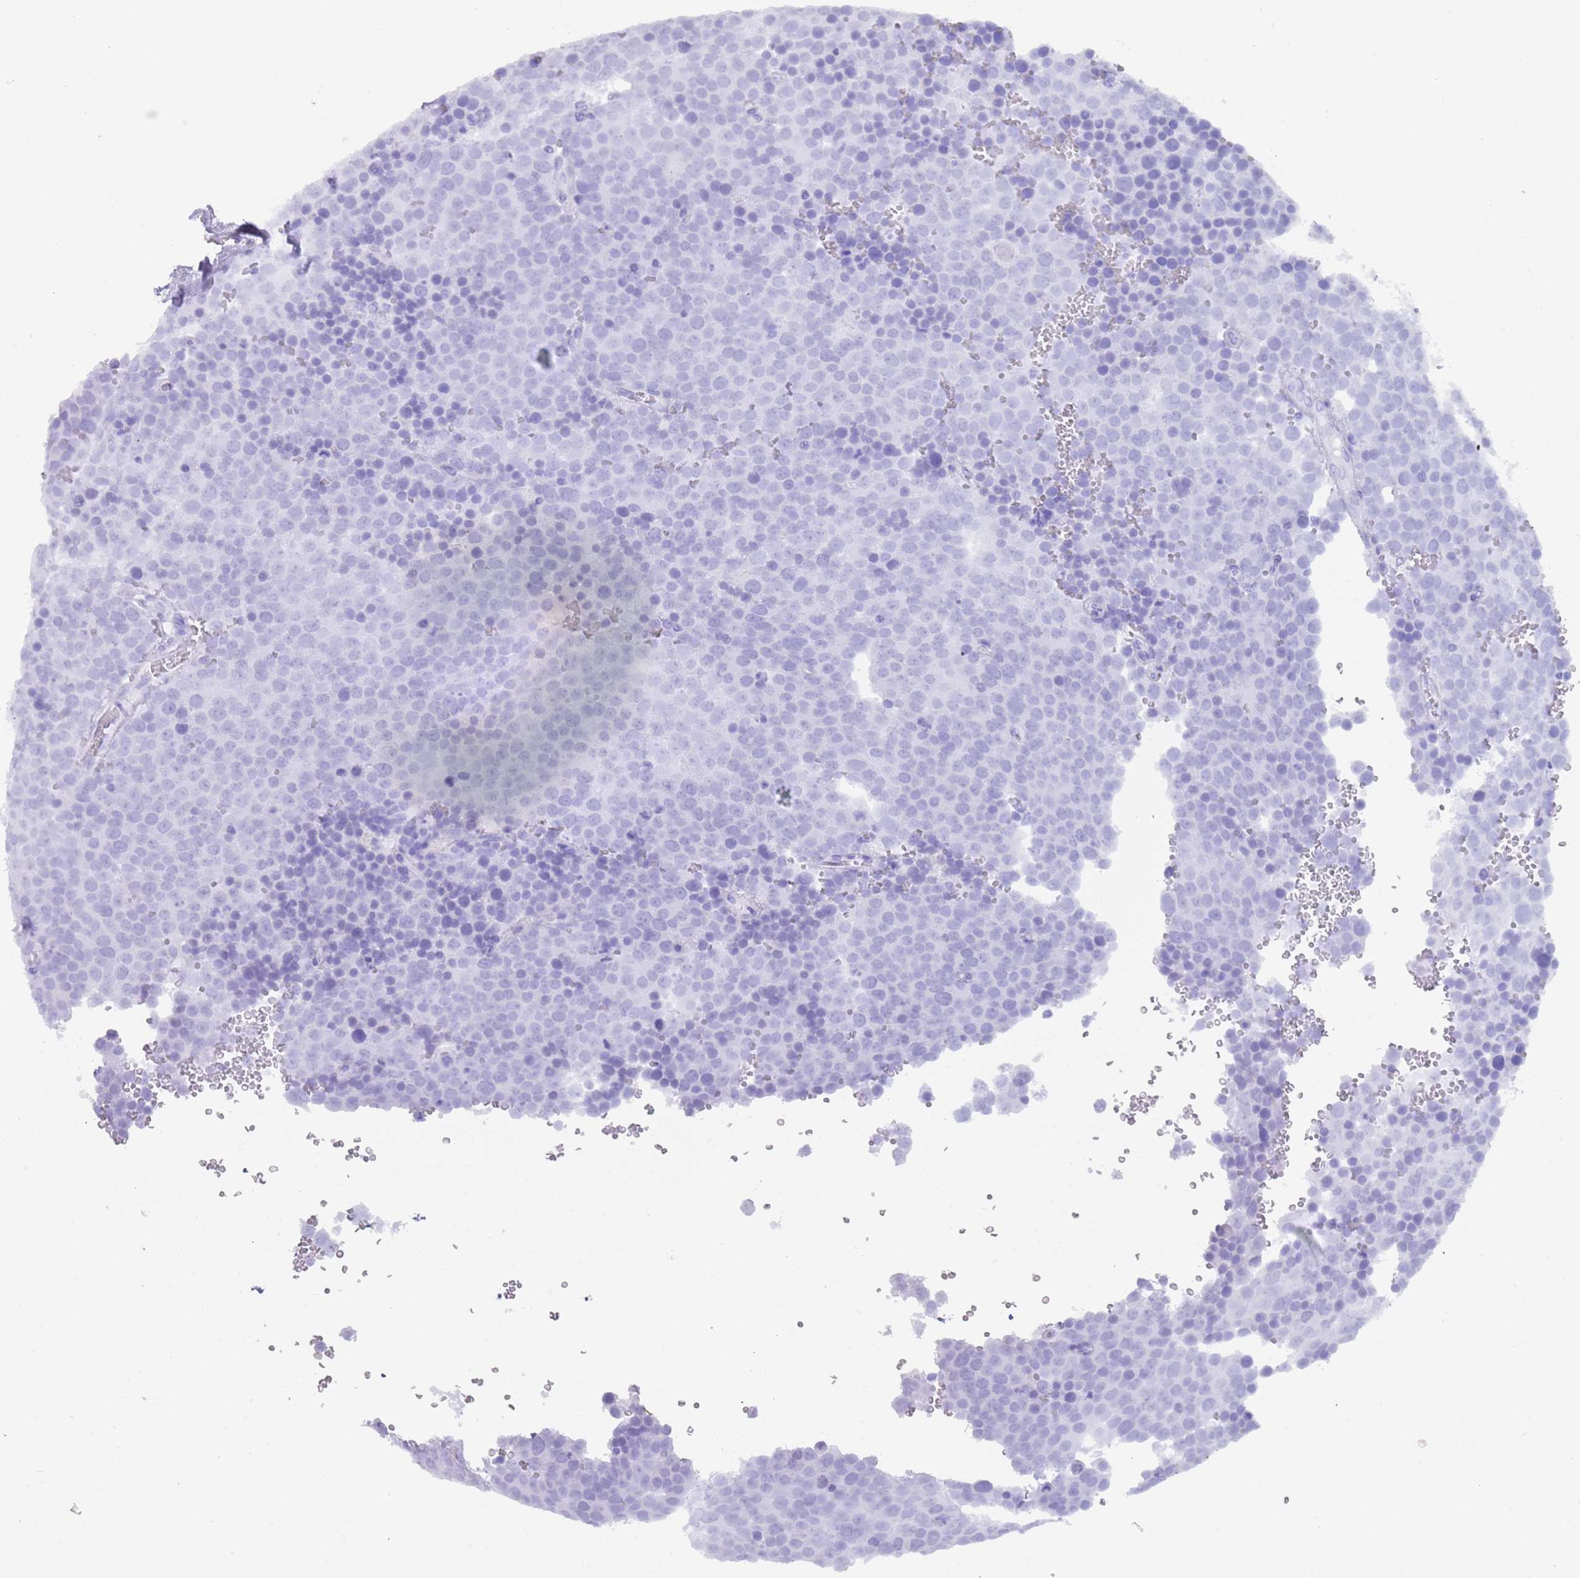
{"staining": {"intensity": "negative", "quantity": "none", "location": "none"}, "tissue": "testis cancer", "cell_type": "Tumor cells", "image_type": "cancer", "snomed": [{"axis": "morphology", "description": "Seminoma, NOS"}, {"axis": "topography", "description": "Testis"}], "caption": "Immunohistochemistry (IHC) of human seminoma (testis) exhibits no positivity in tumor cells.", "gene": "MYADML2", "patient": {"sex": "male", "age": 71}}